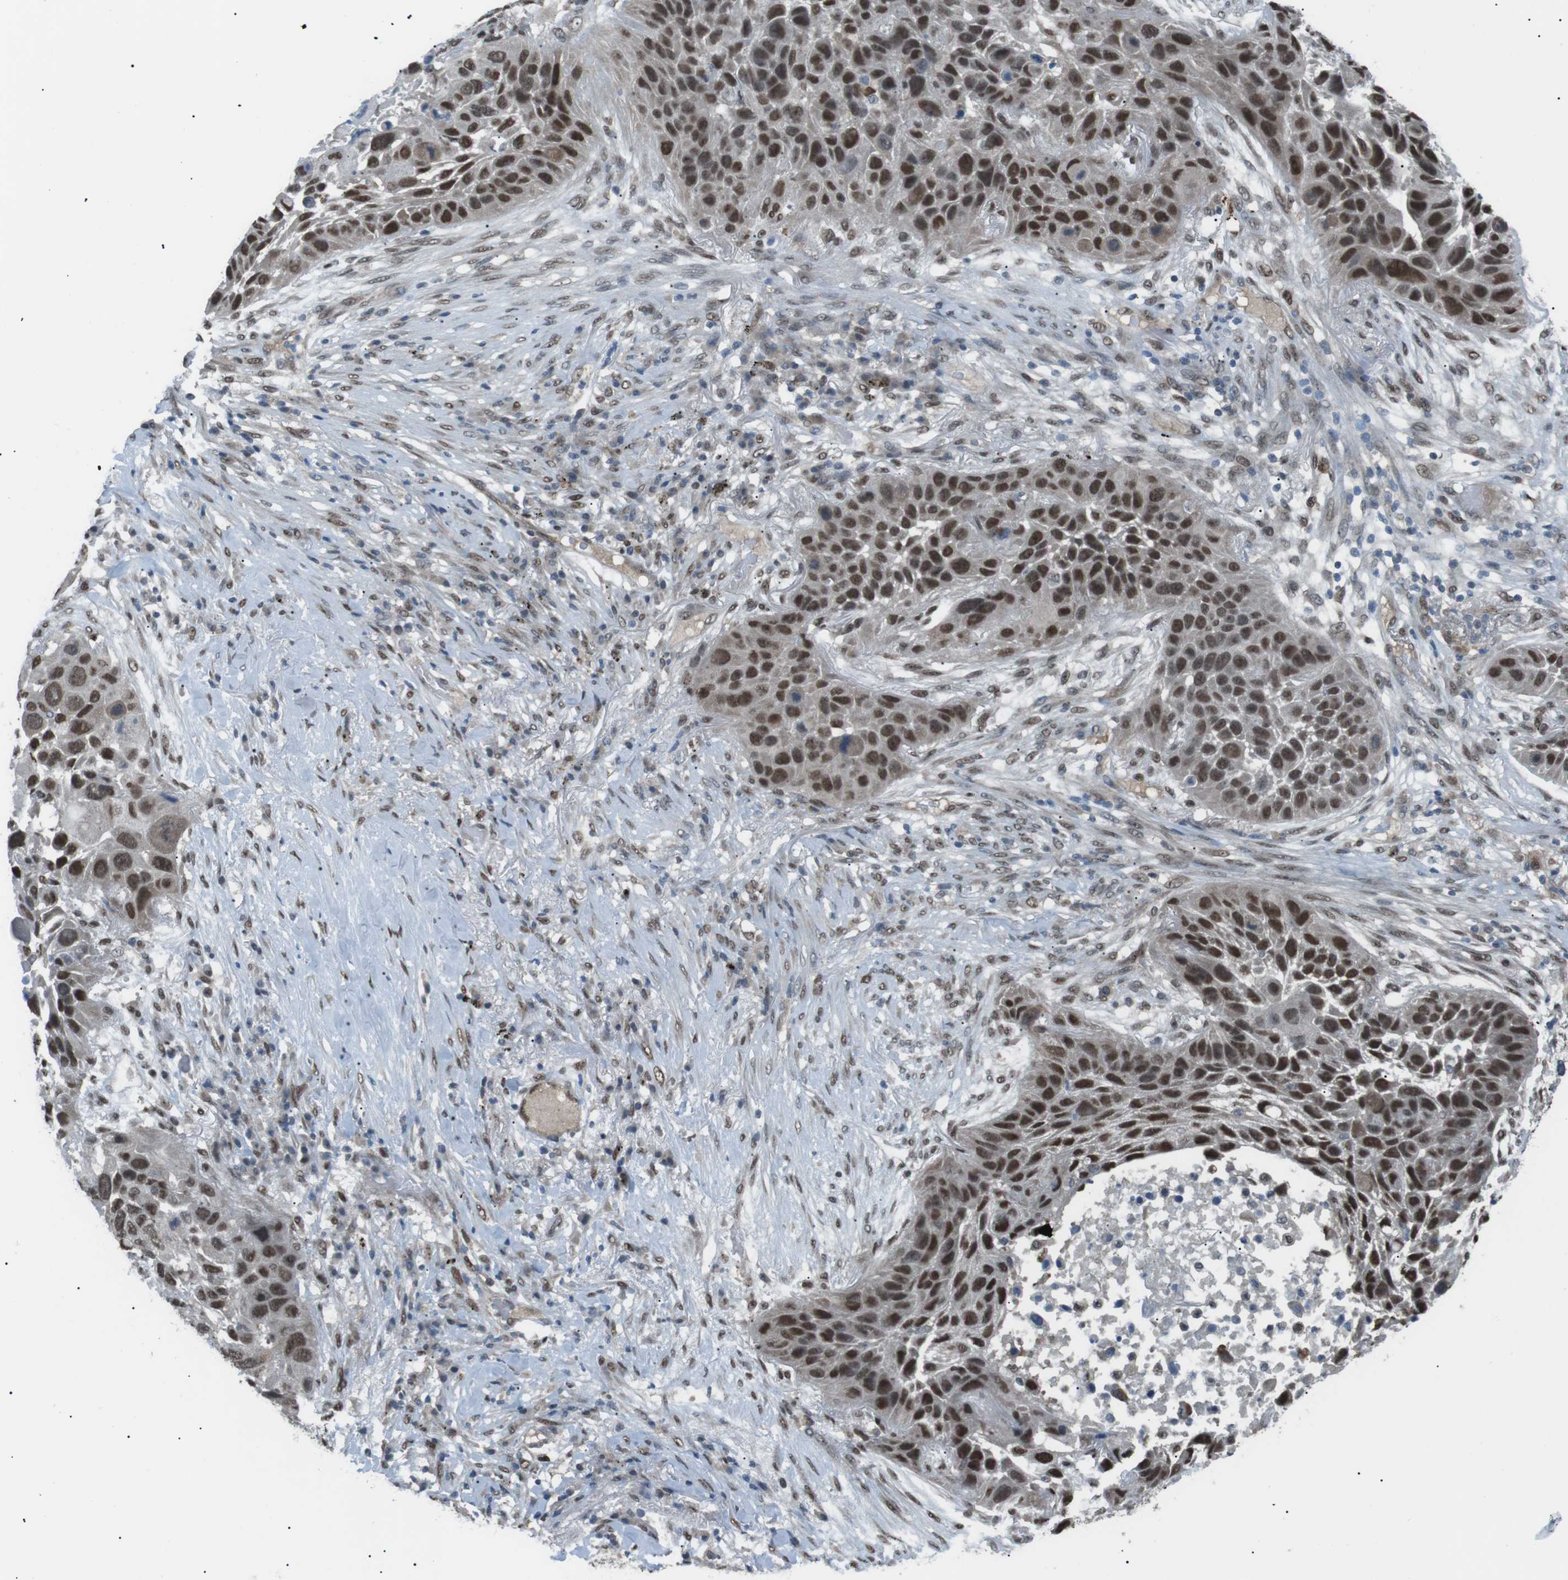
{"staining": {"intensity": "strong", "quantity": ">75%", "location": "nuclear"}, "tissue": "lung cancer", "cell_type": "Tumor cells", "image_type": "cancer", "snomed": [{"axis": "morphology", "description": "Squamous cell carcinoma, NOS"}, {"axis": "topography", "description": "Lung"}], "caption": "The image exhibits staining of lung cancer (squamous cell carcinoma), revealing strong nuclear protein positivity (brown color) within tumor cells. Immunohistochemistry stains the protein in brown and the nuclei are stained blue.", "gene": "SRPK2", "patient": {"sex": "male", "age": 57}}